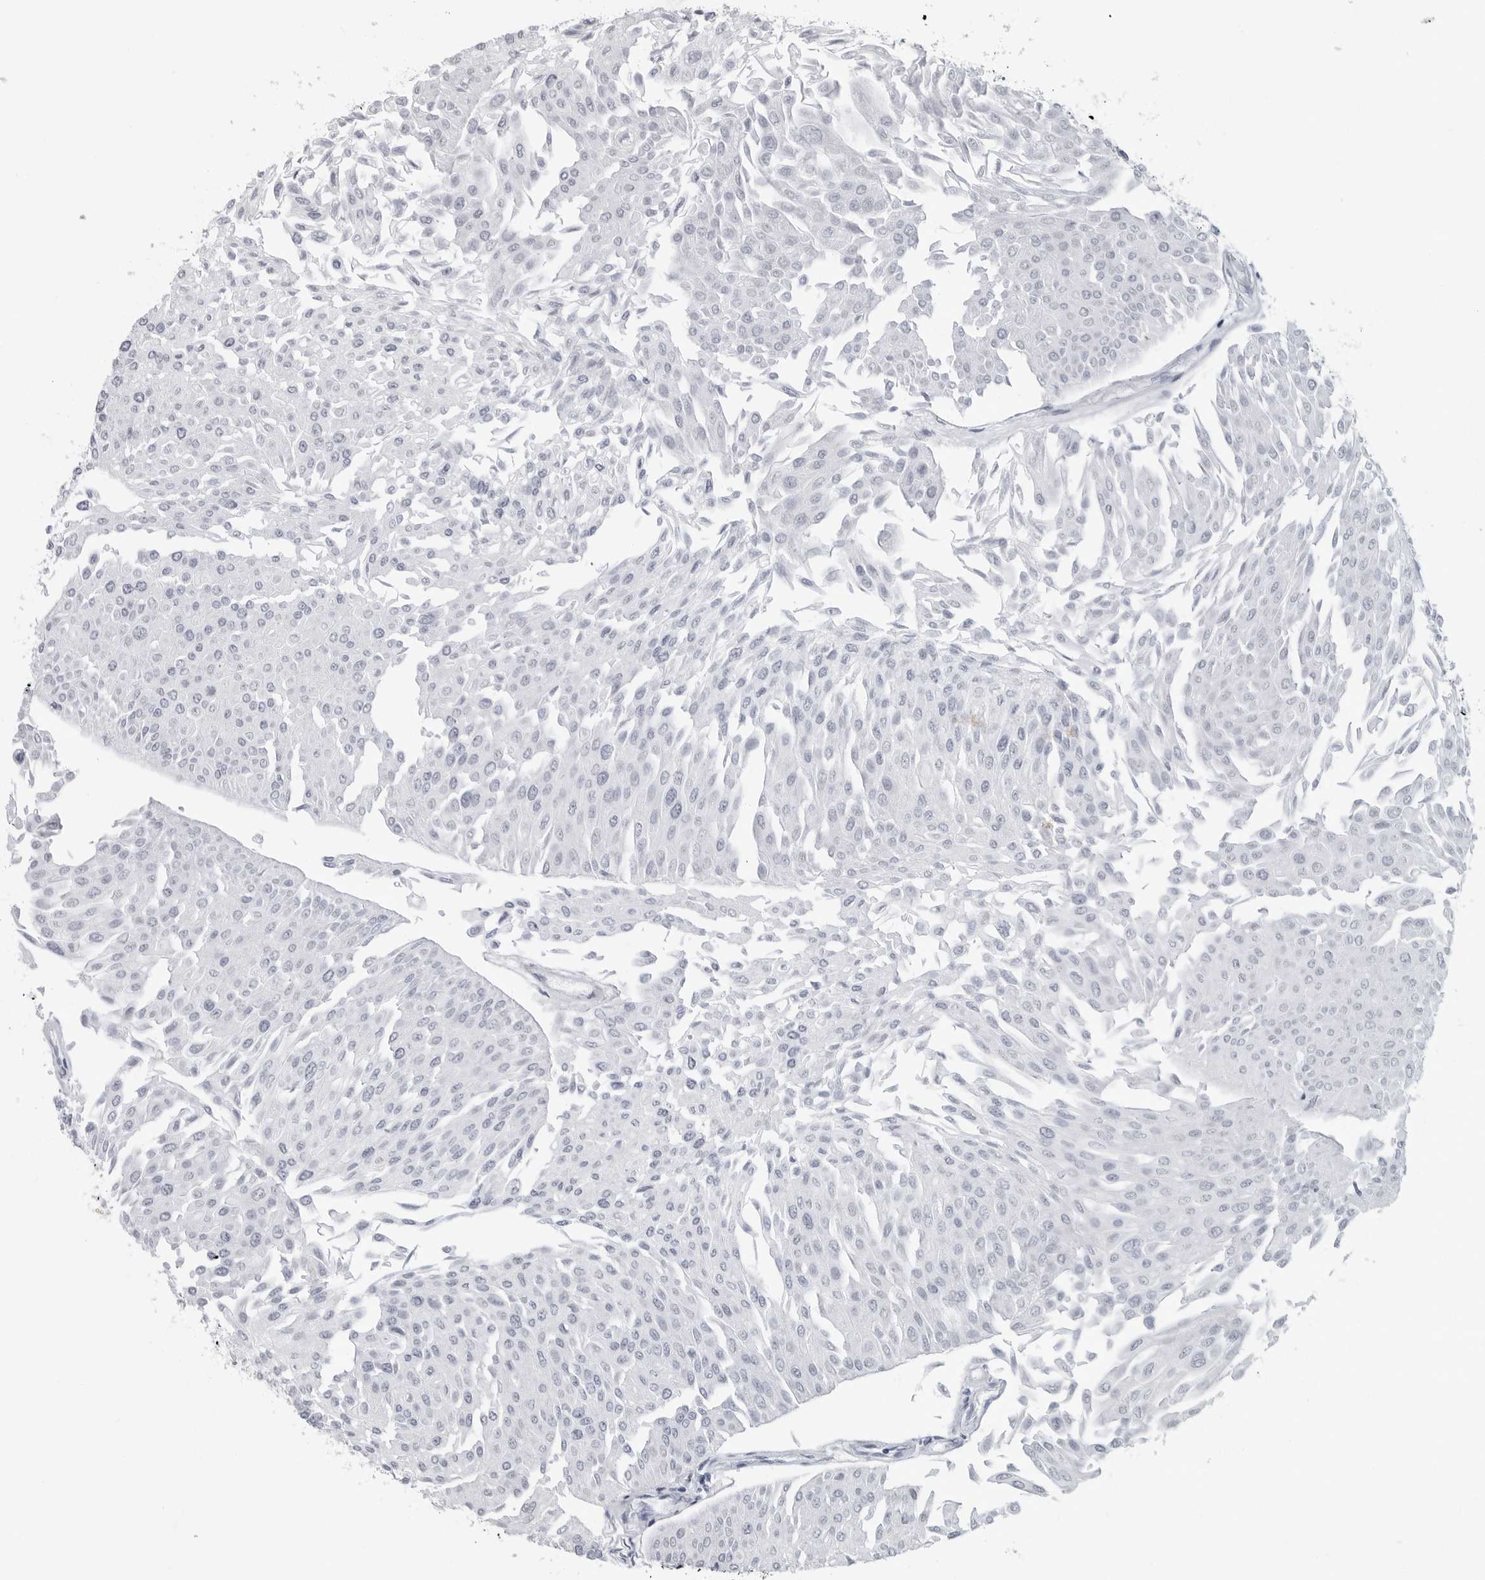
{"staining": {"intensity": "negative", "quantity": "none", "location": "none"}, "tissue": "urothelial cancer", "cell_type": "Tumor cells", "image_type": "cancer", "snomed": [{"axis": "morphology", "description": "Urothelial carcinoma, Low grade"}, {"axis": "topography", "description": "Urinary bladder"}], "caption": "Urothelial cancer stained for a protein using immunohistochemistry exhibits no expression tumor cells.", "gene": "AMPD1", "patient": {"sex": "male", "age": 67}}